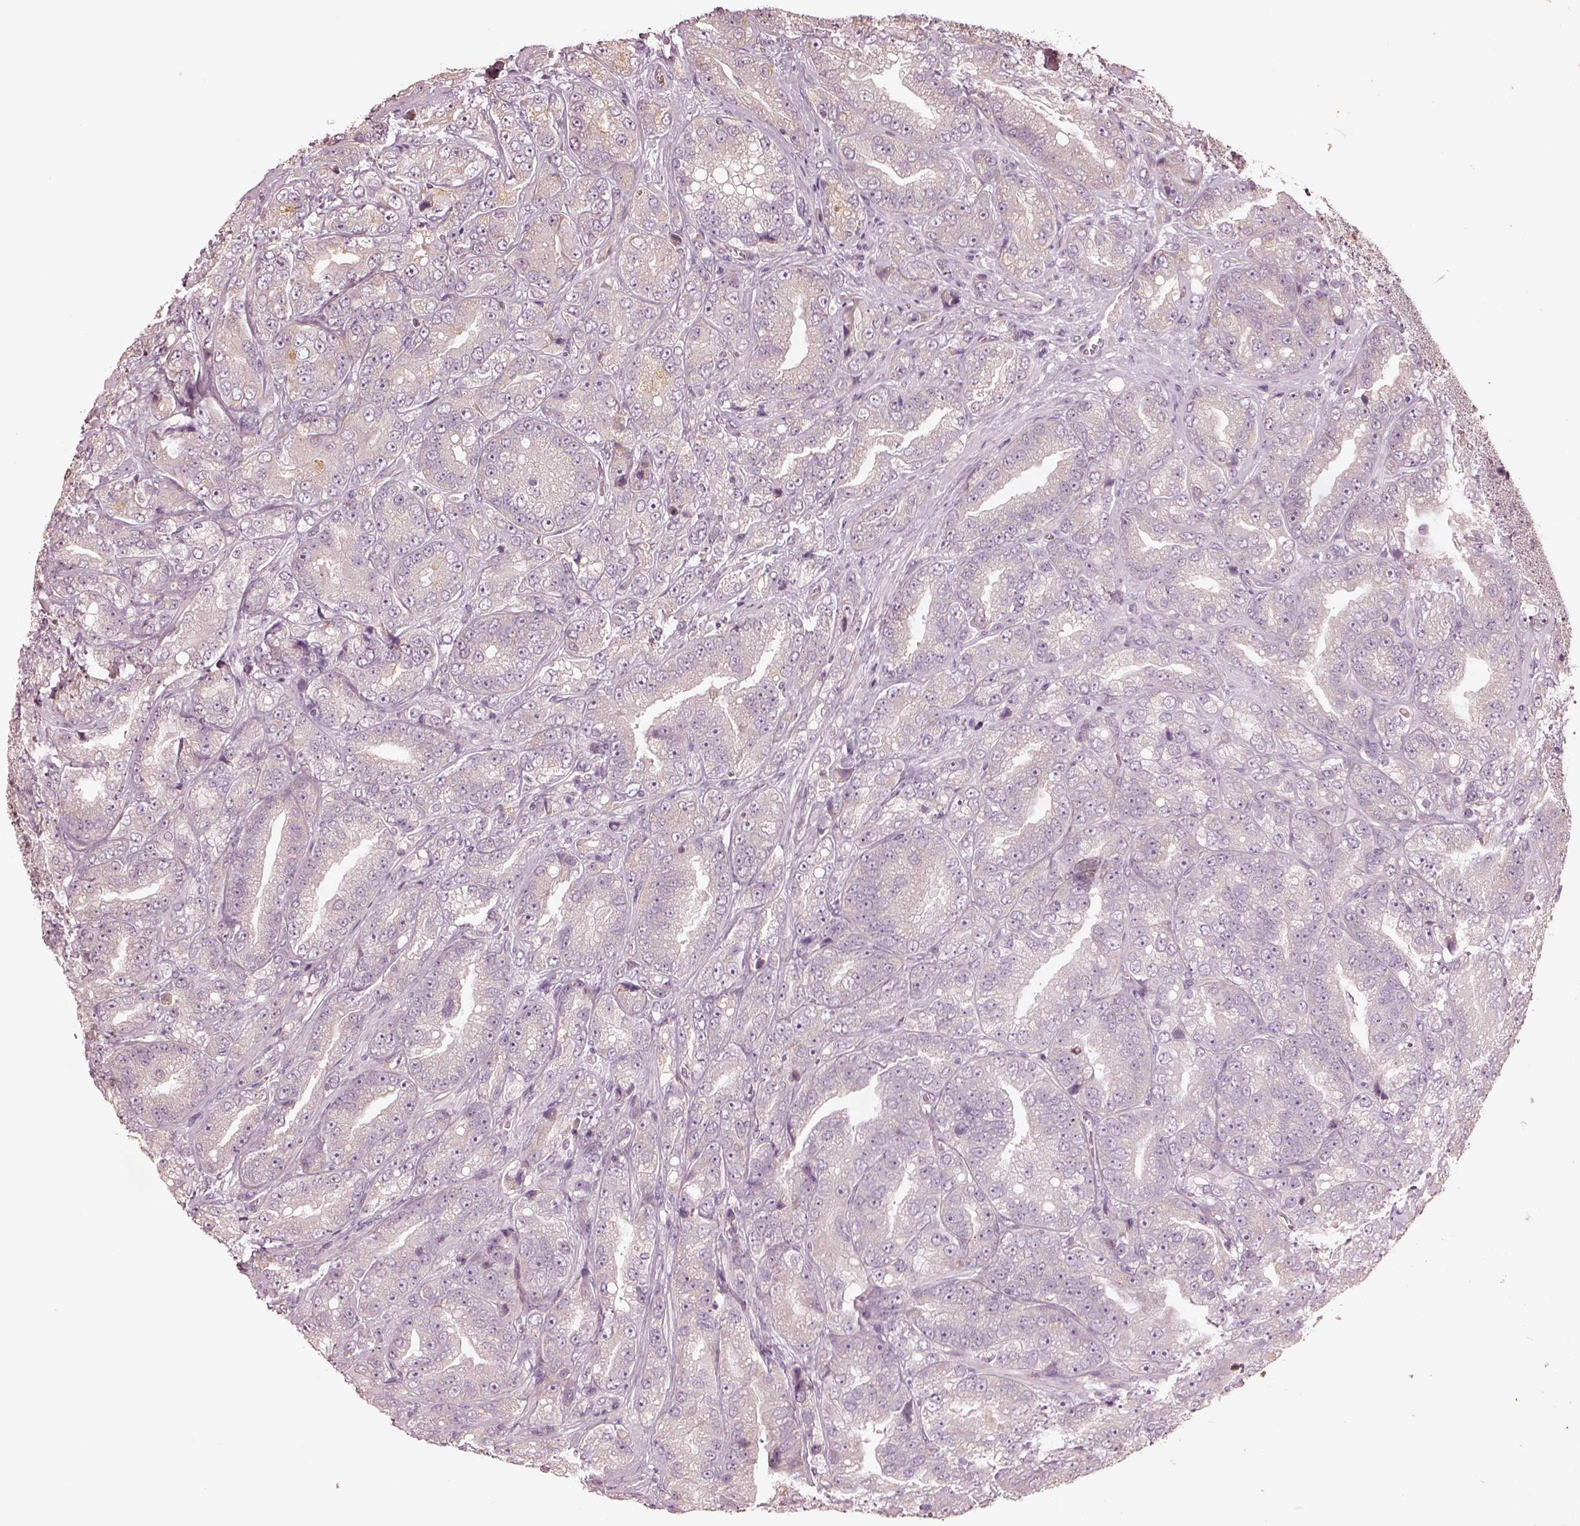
{"staining": {"intensity": "negative", "quantity": "none", "location": "none"}, "tissue": "prostate cancer", "cell_type": "Tumor cells", "image_type": "cancer", "snomed": [{"axis": "morphology", "description": "Adenocarcinoma, NOS"}, {"axis": "topography", "description": "Prostate"}], "caption": "The image demonstrates no staining of tumor cells in adenocarcinoma (prostate). The staining is performed using DAB (3,3'-diaminobenzidine) brown chromogen with nuclei counter-stained in using hematoxylin.", "gene": "CRB1", "patient": {"sex": "male", "age": 63}}